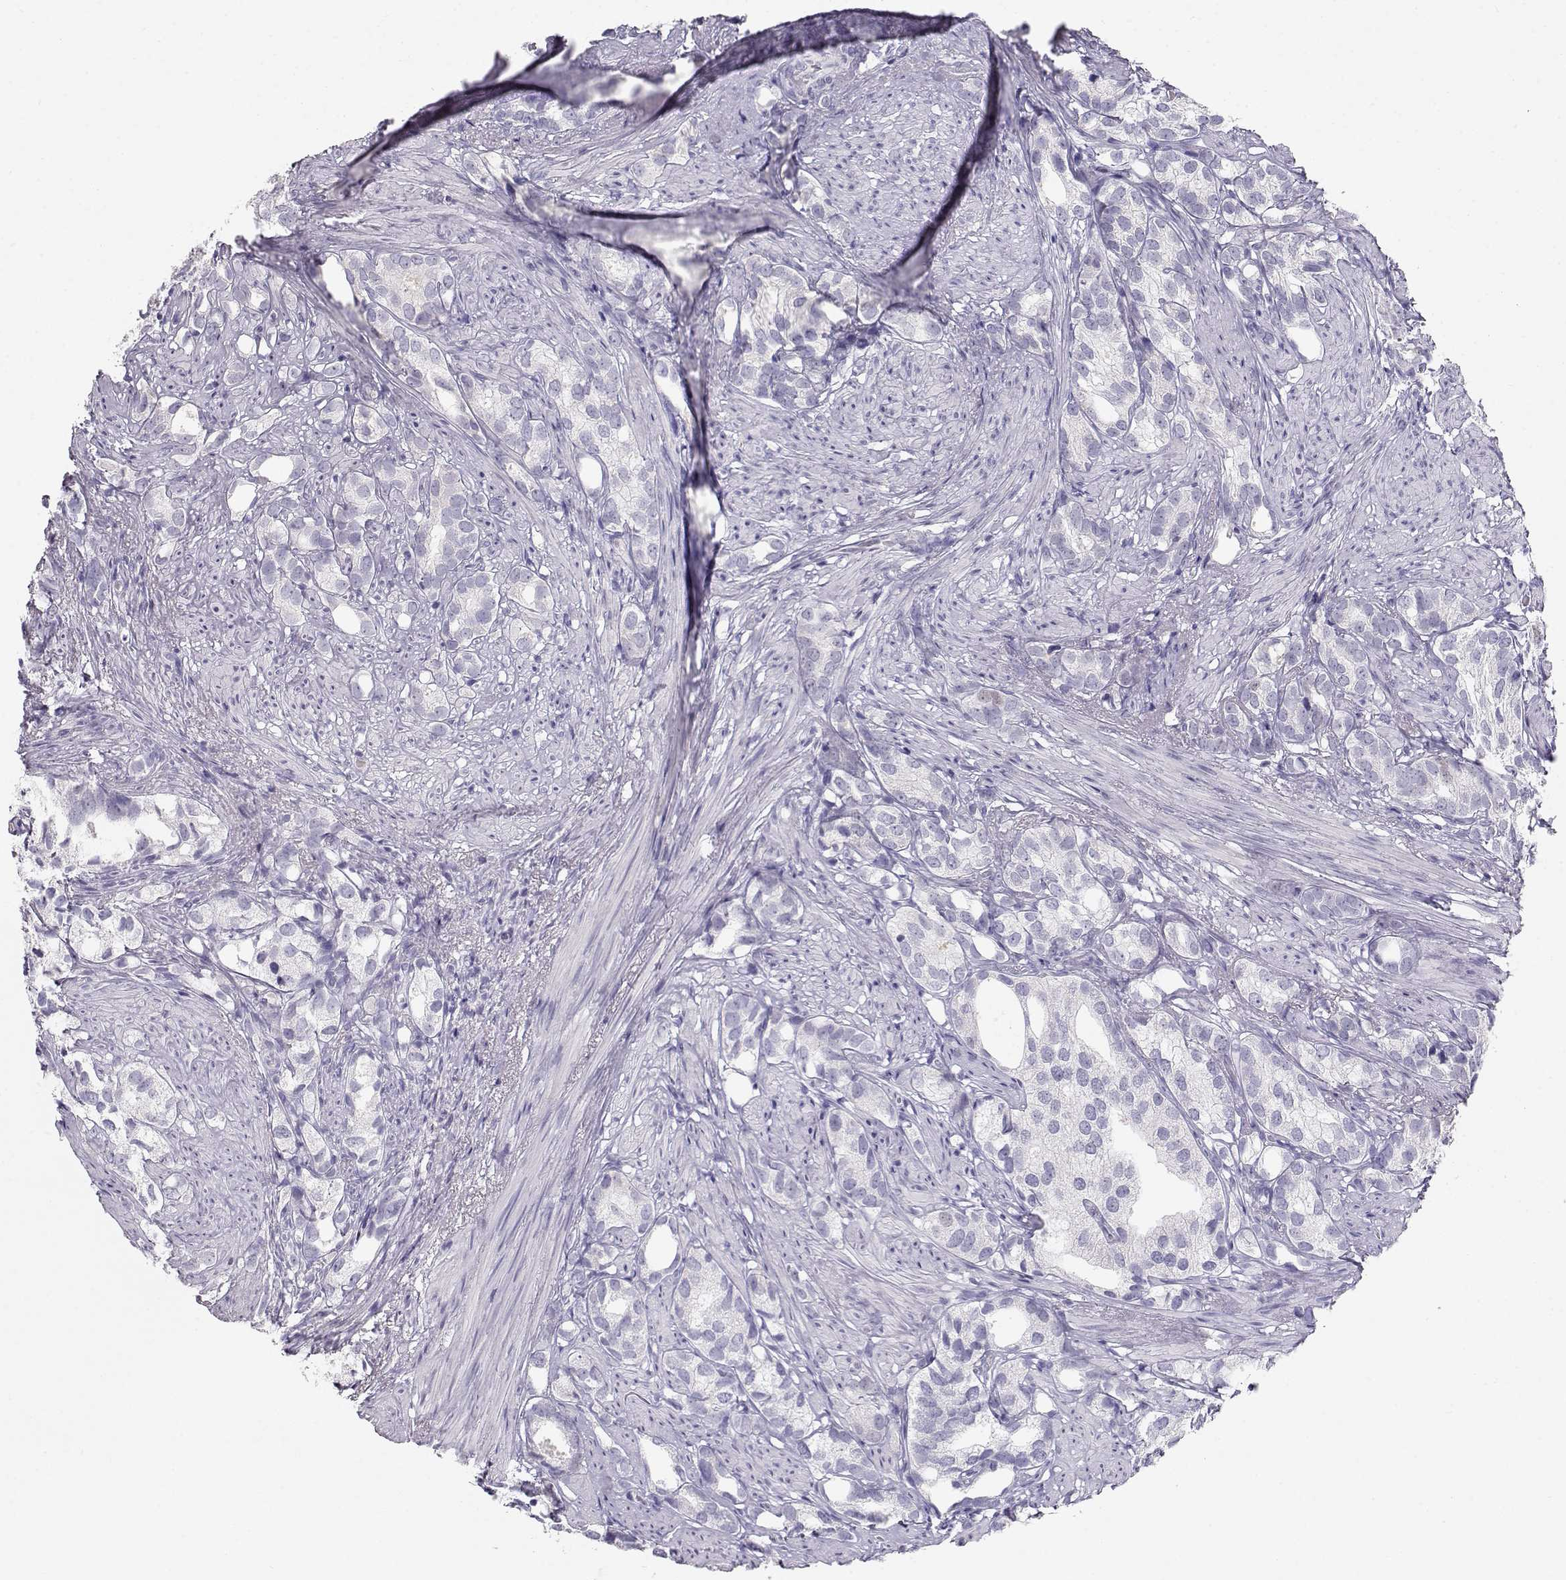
{"staining": {"intensity": "negative", "quantity": "none", "location": "none"}, "tissue": "prostate cancer", "cell_type": "Tumor cells", "image_type": "cancer", "snomed": [{"axis": "morphology", "description": "Adenocarcinoma, High grade"}, {"axis": "topography", "description": "Prostate"}], "caption": "The image displays no significant staining in tumor cells of prostate high-grade adenocarcinoma.", "gene": "OPN5", "patient": {"sex": "male", "age": 82}}